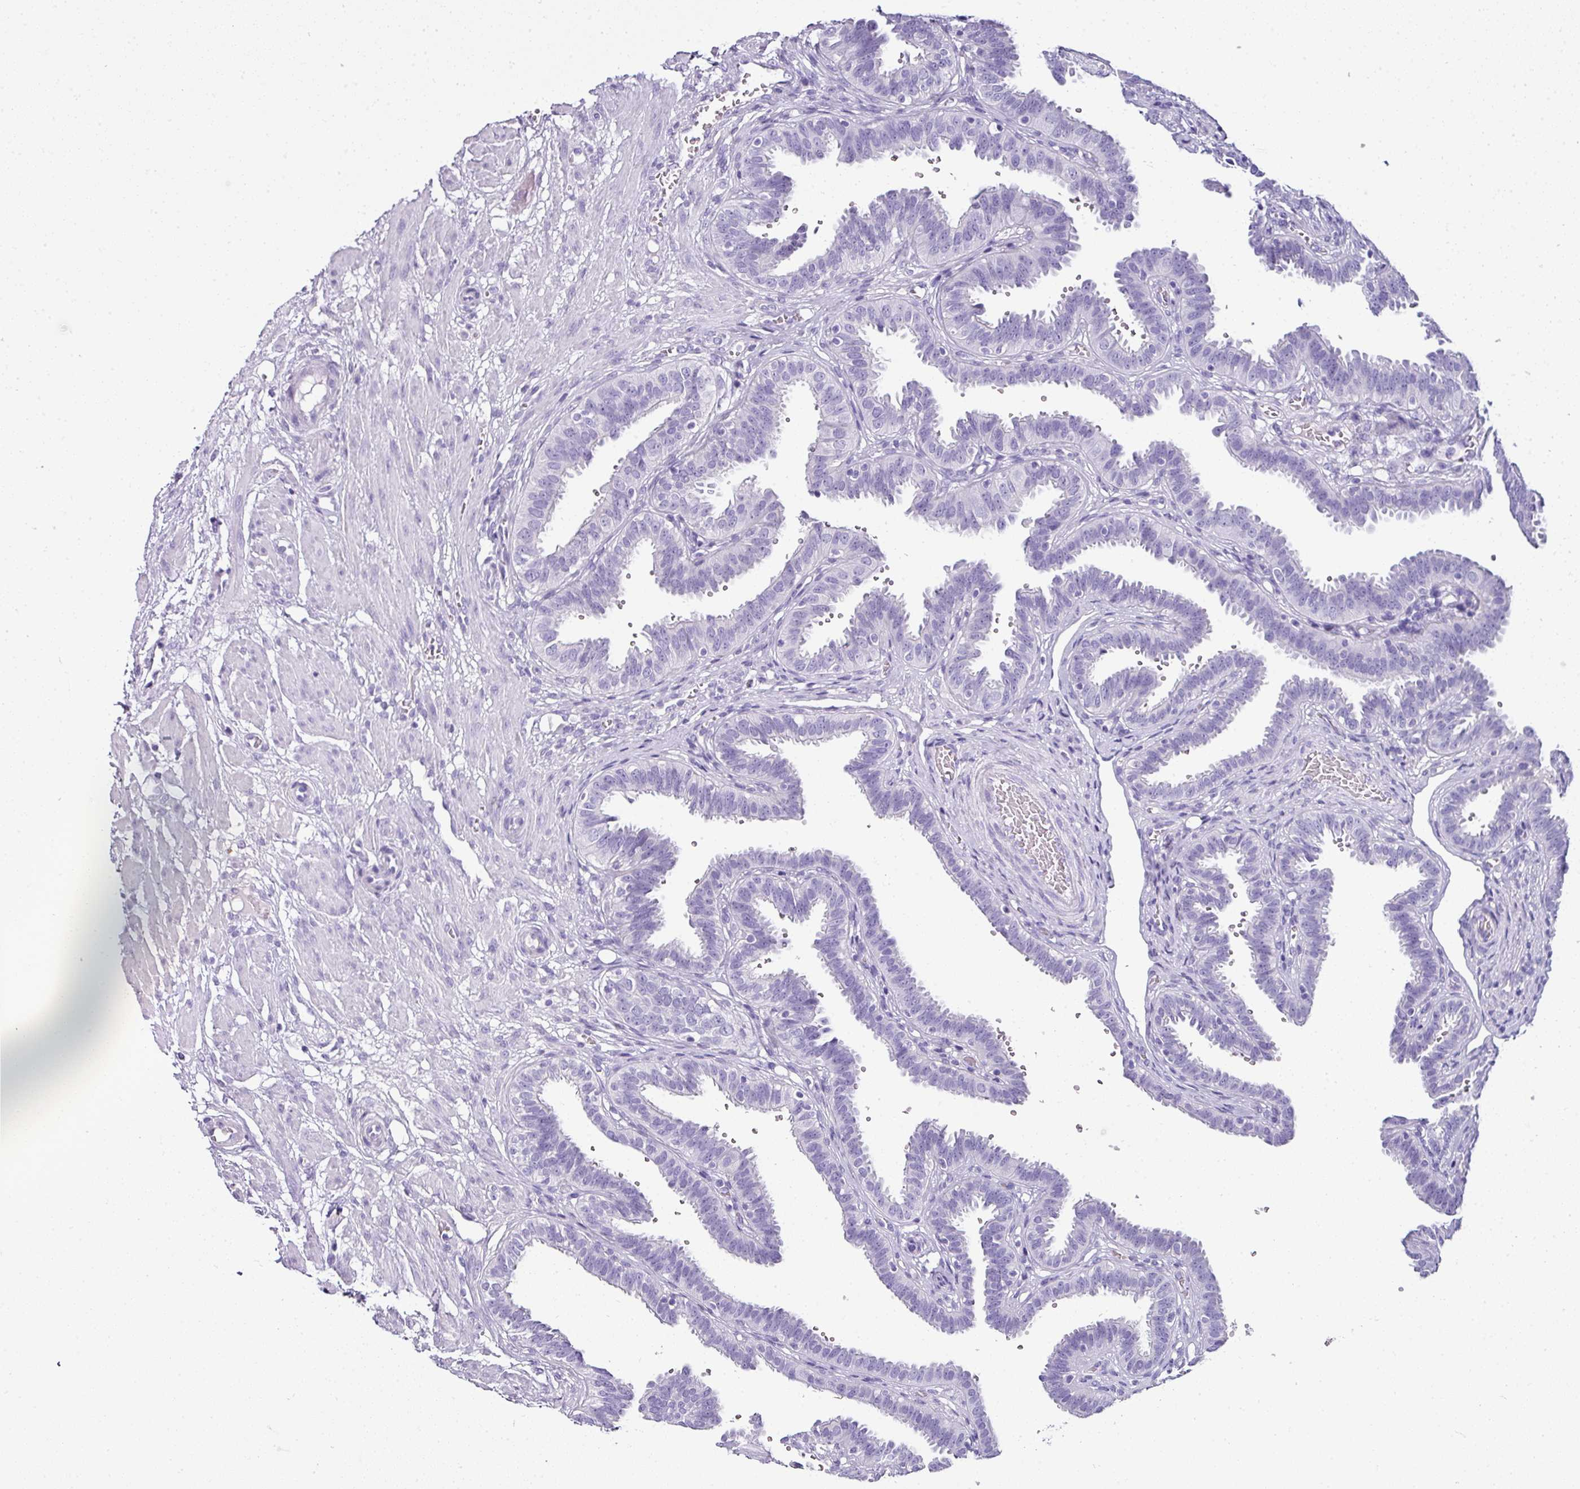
{"staining": {"intensity": "negative", "quantity": "none", "location": "none"}, "tissue": "fallopian tube", "cell_type": "Glandular cells", "image_type": "normal", "snomed": [{"axis": "morphology", "description": "Normal tissue, NOS"}, {"axis": "topography", "description": "Fallopian tube"}], "caption": "Image shows no protein expression in glandular cells of benign fallopian tube. The staining is performed using DAB brown chromogen with nuclei counter-stained in using hematoxylin.", "gene": "NAPSA", "patient": {"sex": "female", "age": 37}}